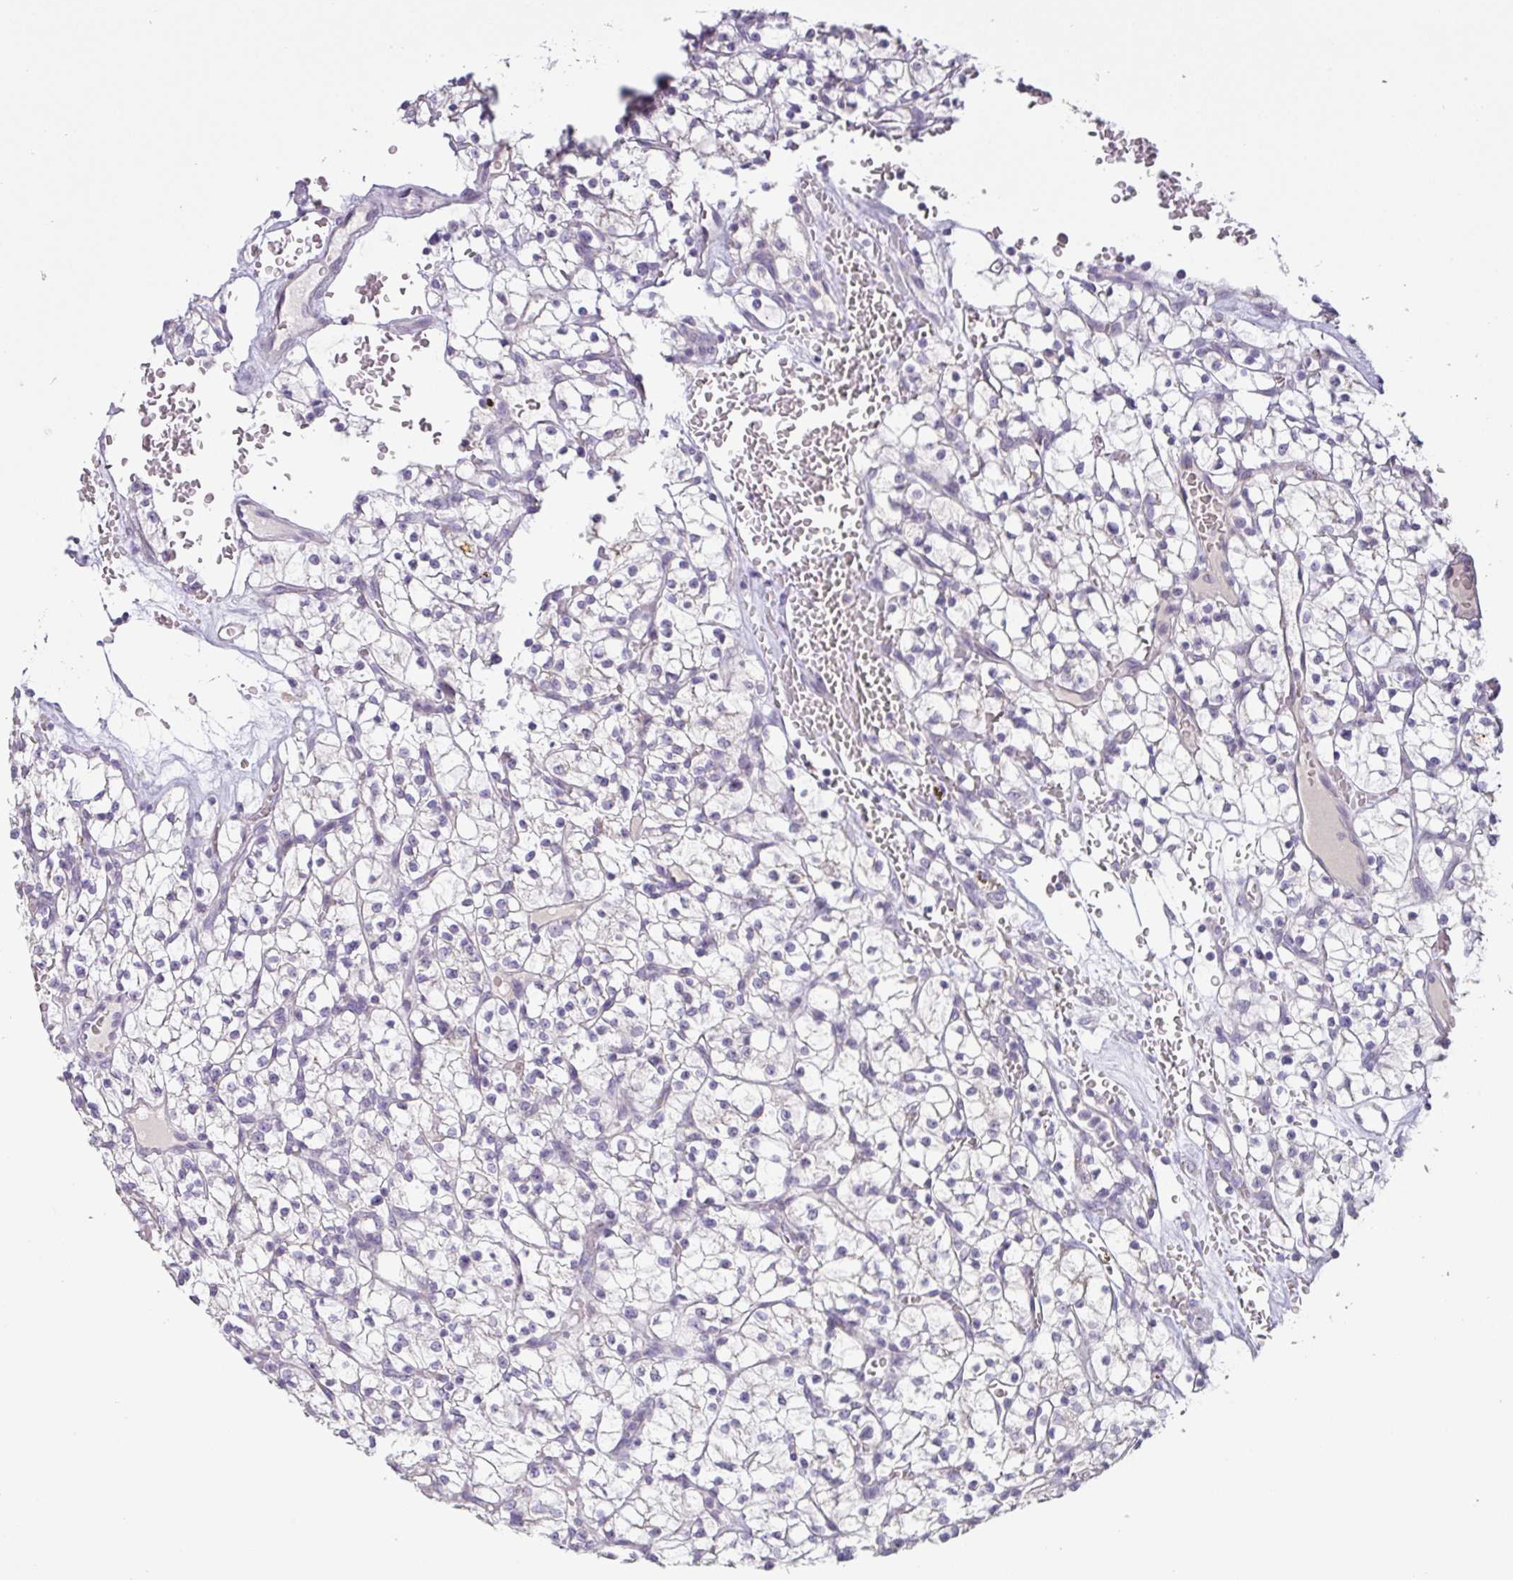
{"staining": {"intensity": "negative", "quantity": "none", "location": "none"}, "tissue": "renal cancer", "cell_type": "Tumor cells", "image_type": "cancer", "snomed": [{"axis": "morphology", "description": "Adenocarcinoma, NOS"}, {"axis": "topography", "description": "Kidney"}], "caption": "Tumor cells are negative for protein expression in human renal cancer.", "gene": "CMPK1", "patient": {"sex": "female", "age": 64}}